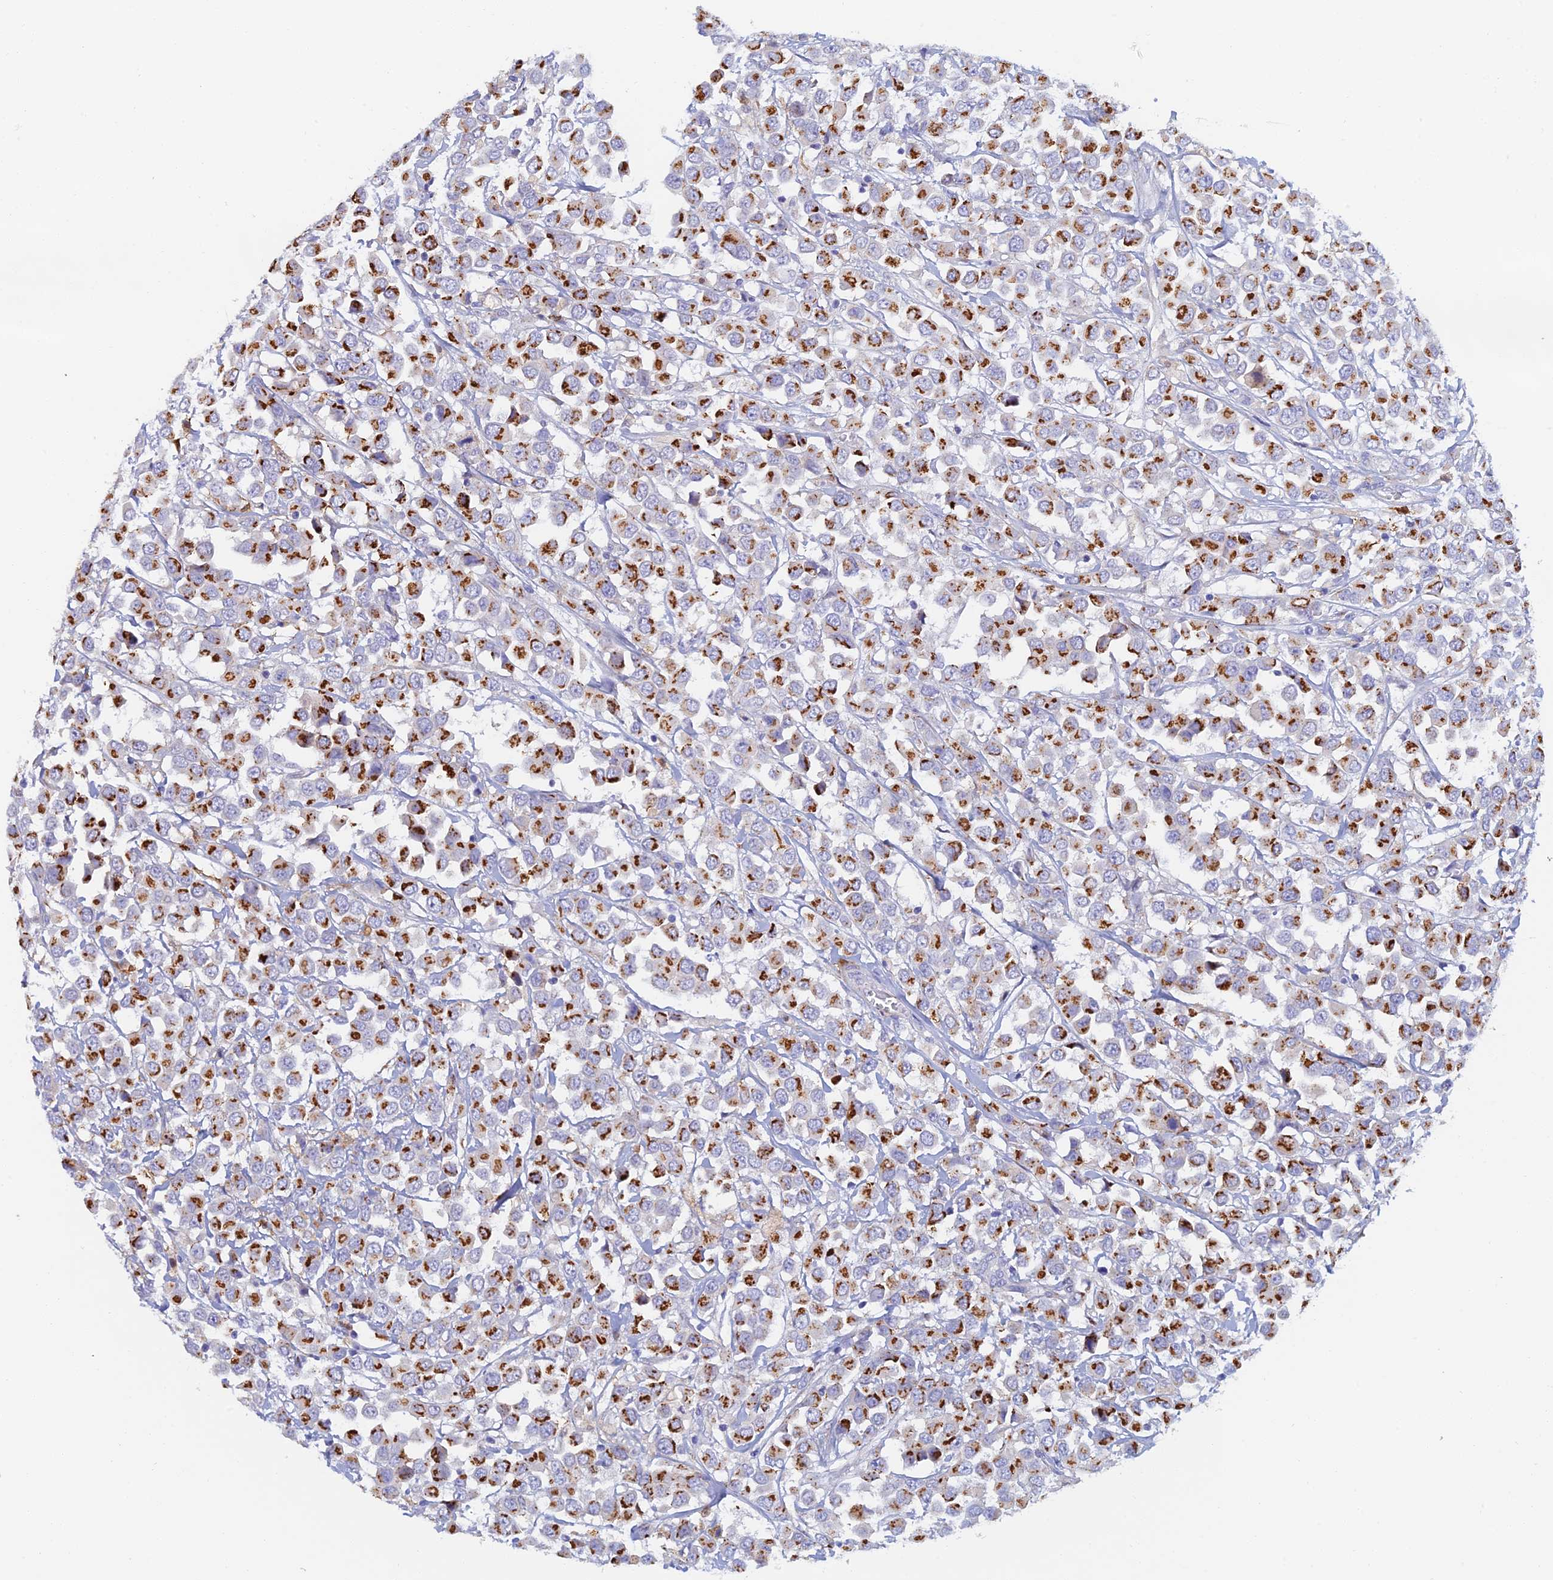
{"staining": {"intensity": "strong", "quantity": ">75%", "location": "cytoplasmic/membranous"}, "tissue": "breast cancer", "cell_type": "Tumor cells", "image_type": "cancer", "snomed": [{"axis": "morphology", "description": "Duct carcinoma"}, {"axis": "topography", "description": "Breast"}], "caption": "The immunohistochemical stain labels strong cytoplasmic/membranous expression in tumor cells of breast cancer (intraductal carcinoma) tissue. The protein is stained brown, and the nuclei are stained in blue (DAB IHC with brightfield microscopy, high magnification).", "gene": "SLC24A3", "patient": {"sex": "female", "age": 61}}